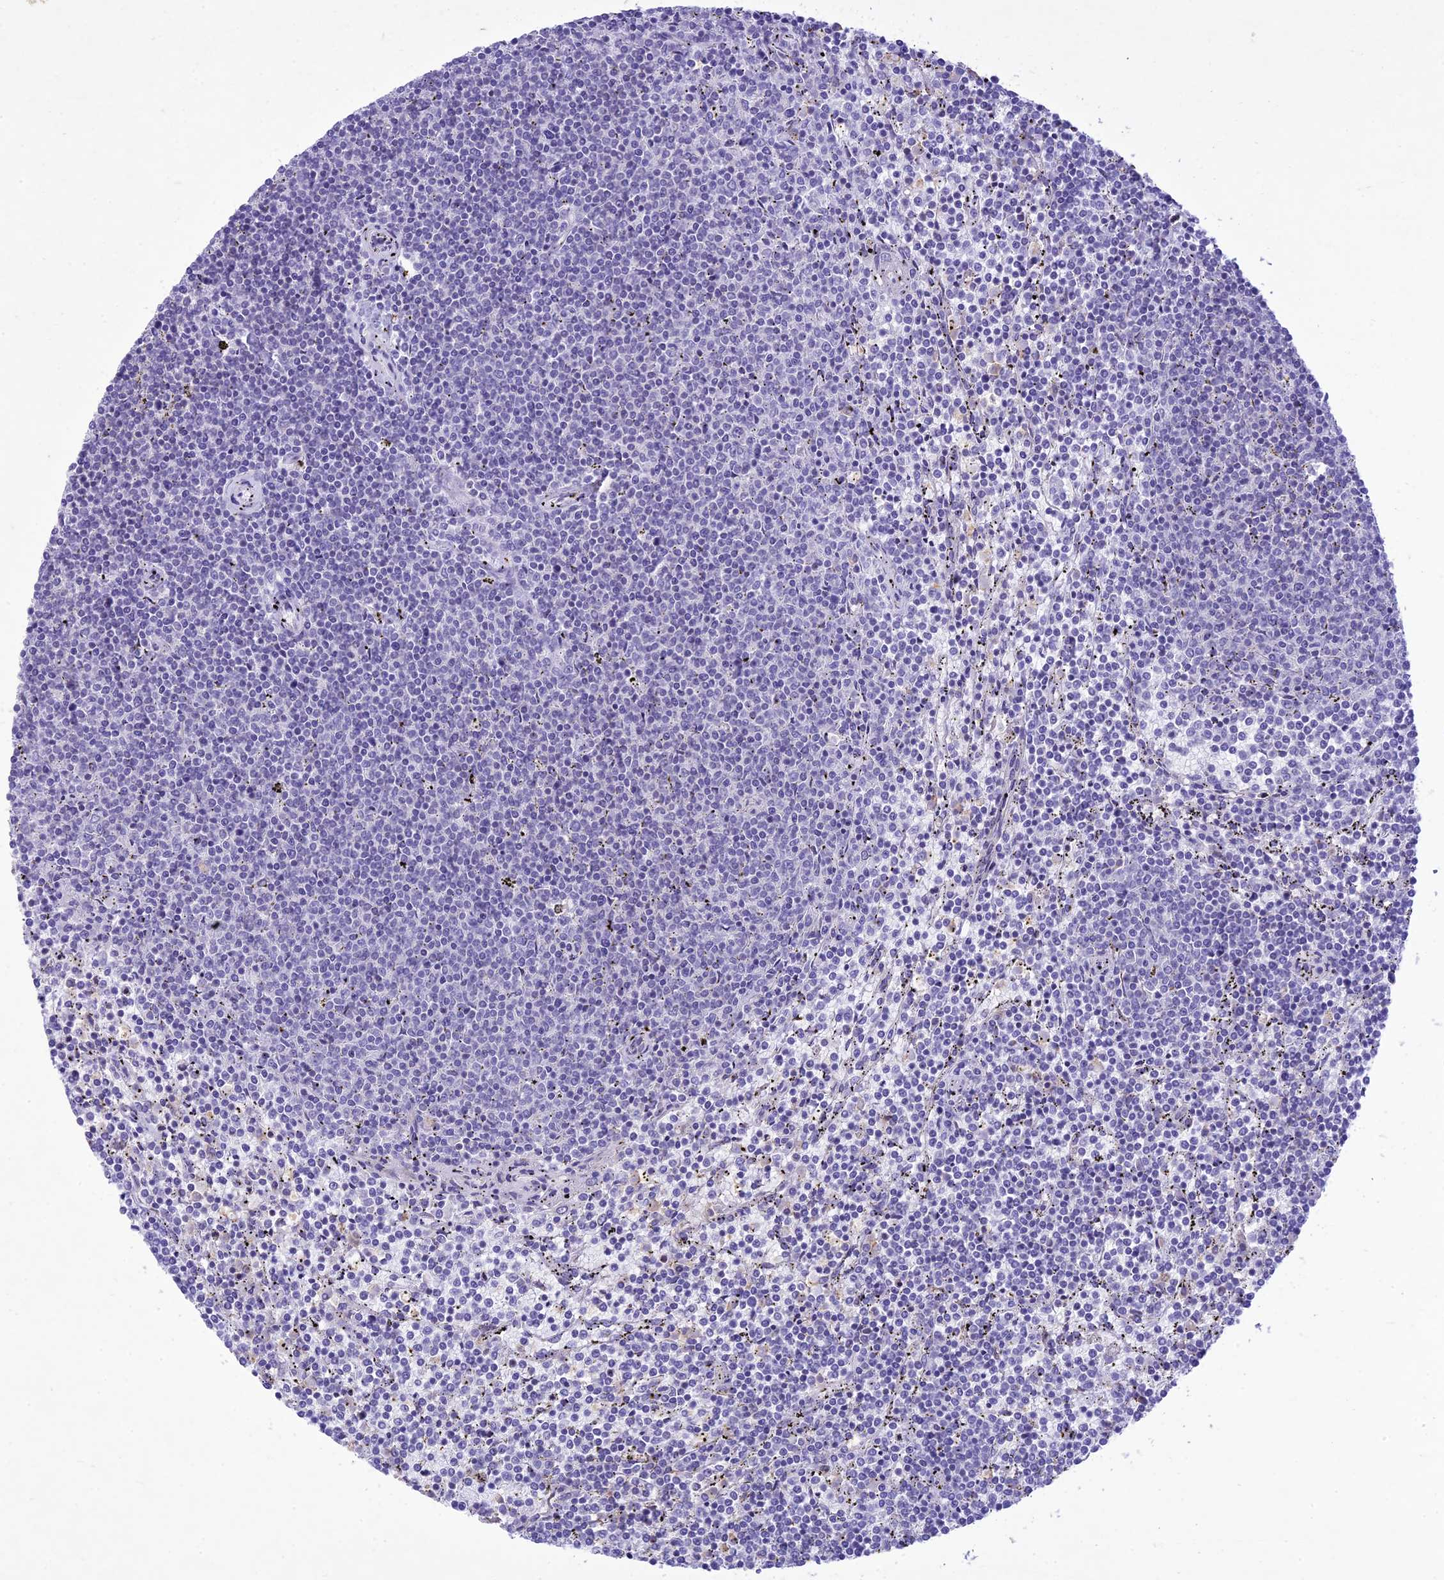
{"staining": {"intensity": "negative", "quantity": "none", "location": "none"}, "tissue": "lymphoma", "cell_type": "Tumor cells", "image_type": "cancer", "snomed": [{"axis": "morphology", "description": "Malignant lymphoma, non-Hodgkin's type, Low grade"}, {"axis": "topography", "description": "Spleen"}], "caption": "Human low-grade malignant lymphoma, non-Hodgkin's type stained for a protein using IHC shows no staining in tumor cells.", "gene": "SLC13A5", "patient": {"sex": "female", "age": 50}}